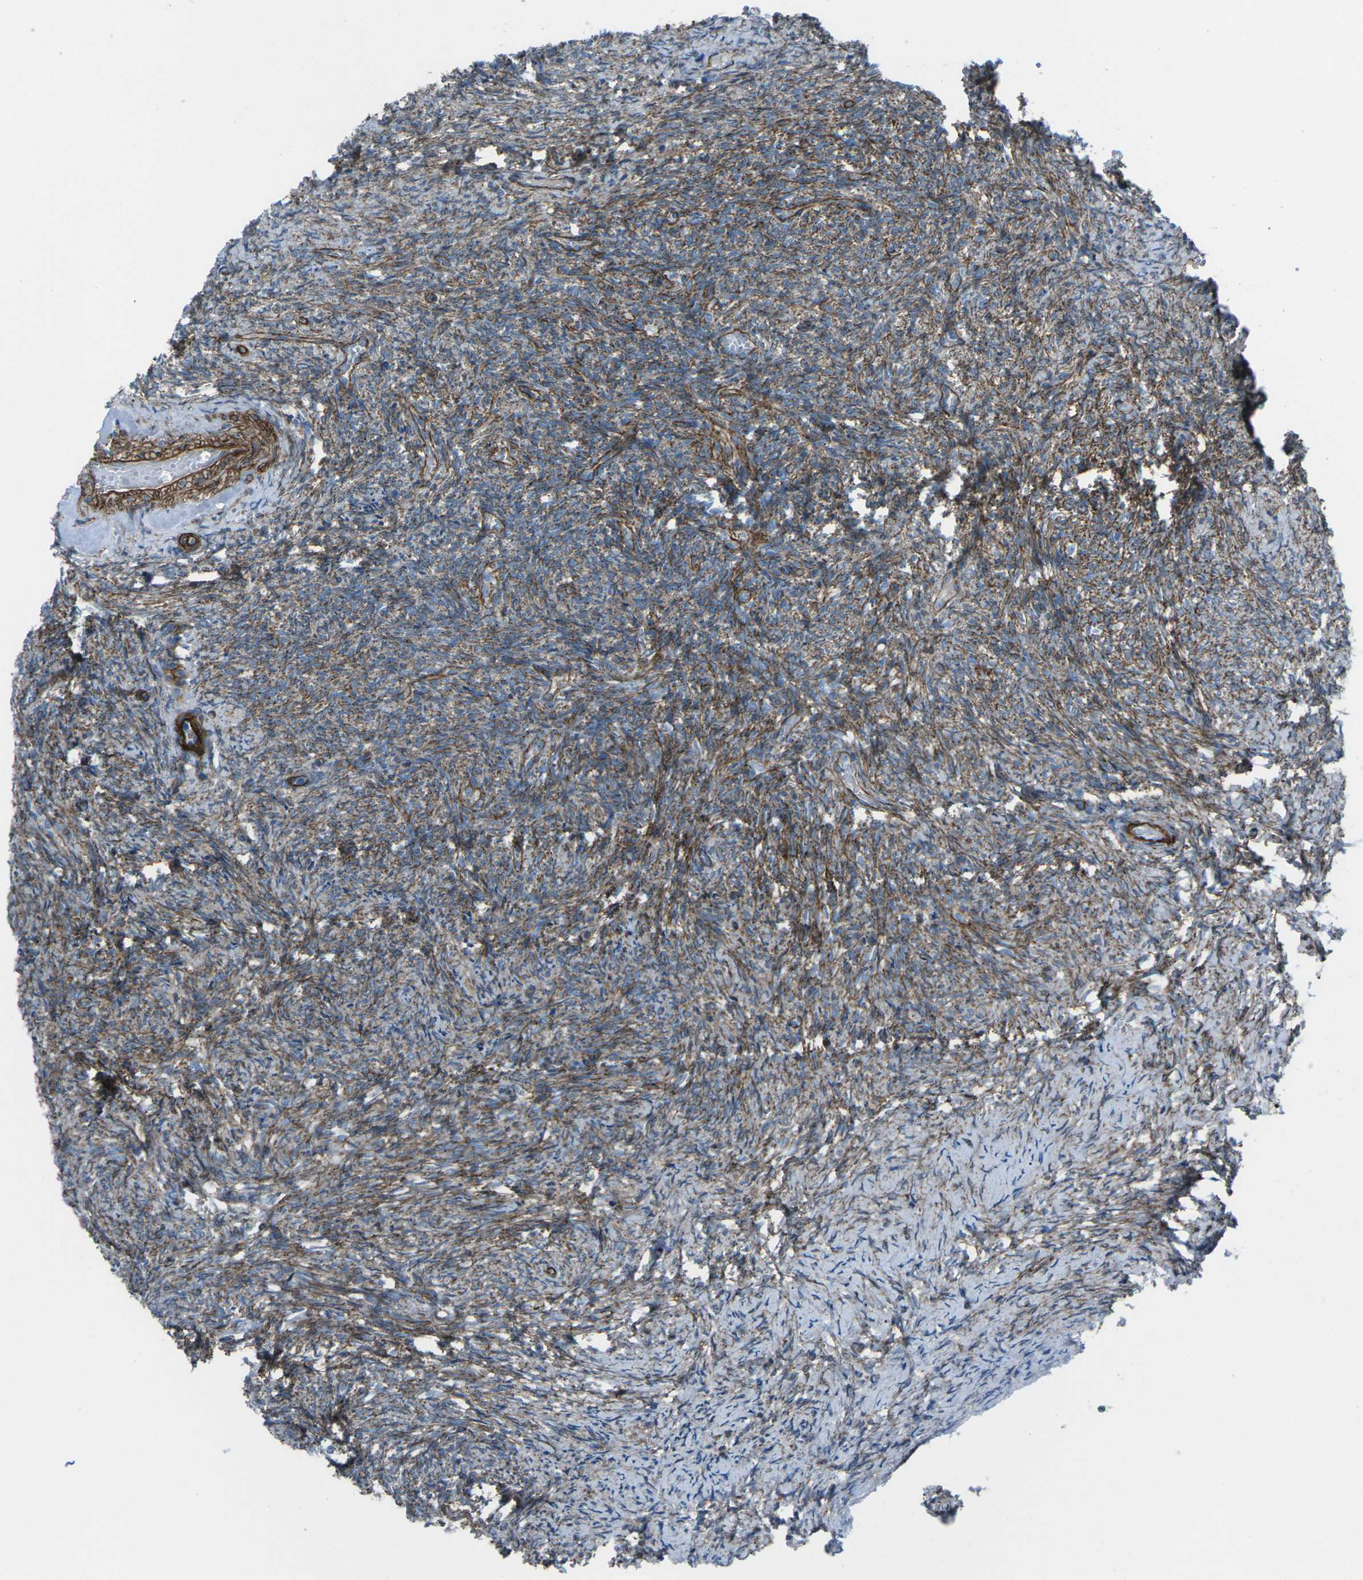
{"staining": {"intensity": "weak", "quantity": "25%-75%", "location": "cytoplasmic/membranous"}, "tissue": "ovary", "cell_type": "Follicle cells", "image_type": "normal", "snomed": [{"axis": "morphology", "description": "Normal tissue, NOS"}, {"axis": "topography", "description": "Ovary"}], "caption": "Immunohistochemical staining of normal human ovary demonstrates 25%-75% levels of weak cytoplasmic/membranous protein positivity in about 25%-75% of follicle cells. The staining is performed using DAB (3,3'-diaminobenzidine) brown chromogen to label protein expression. The nuclei are counter-stained blue using hematoxylin.", "gene": "UTRN", "patient": {"sex": "female", "age": 41}}